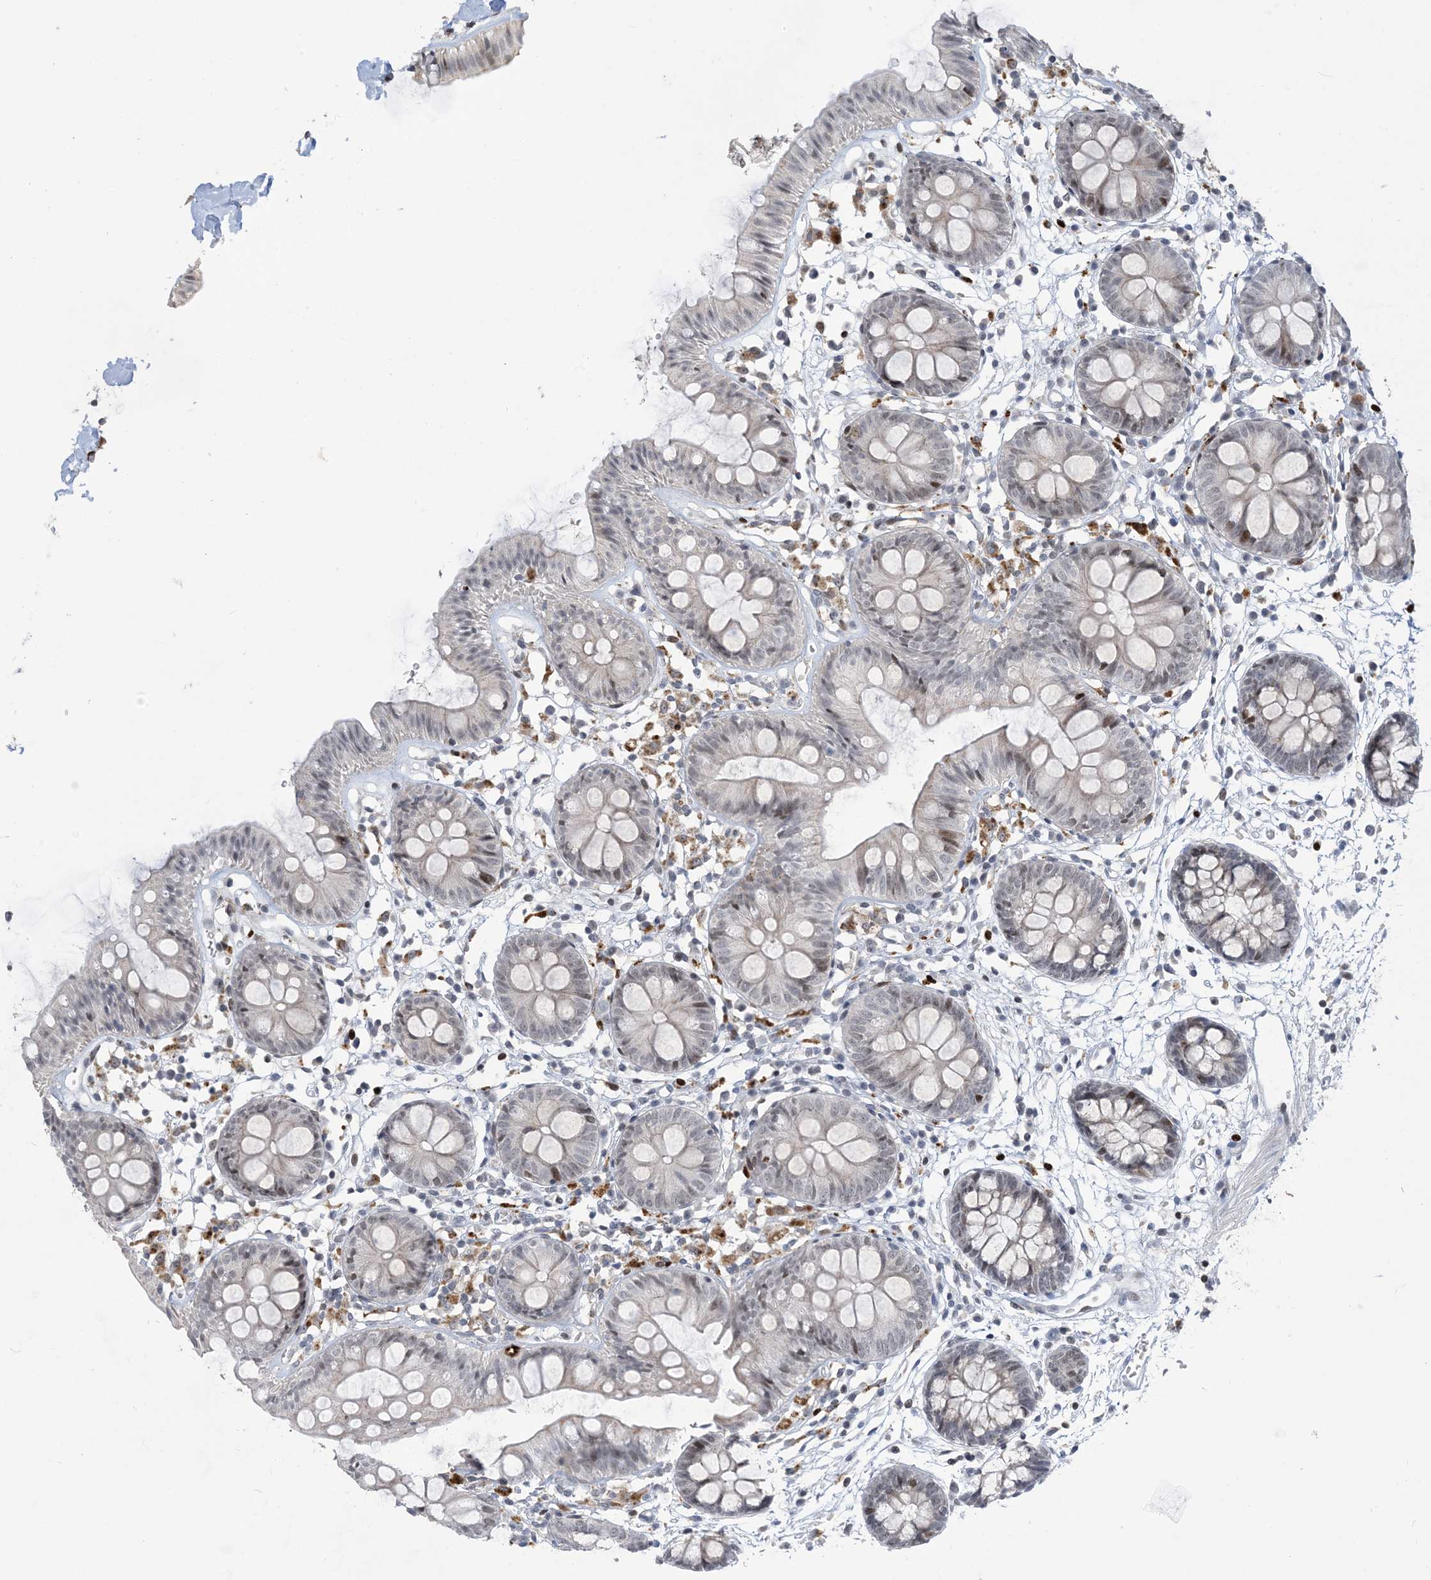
{"staining": {"intensity": "negative", "quantity": "none", "location": "none"}, "tissue": "colon", "cell_type": "Endothelial cells", "image_type": "normal", "snomed": [{"axis": "morphology", "description": "Normal tissue, NOS"}, {"axis": "topography", "description": "Colon"}], "caption": "Colon was stained to show a protein in brown. There is no significant expression in endothelial cells.", "gene": "SLC25A53", "patient": {"sex": "male", "age": 56}}